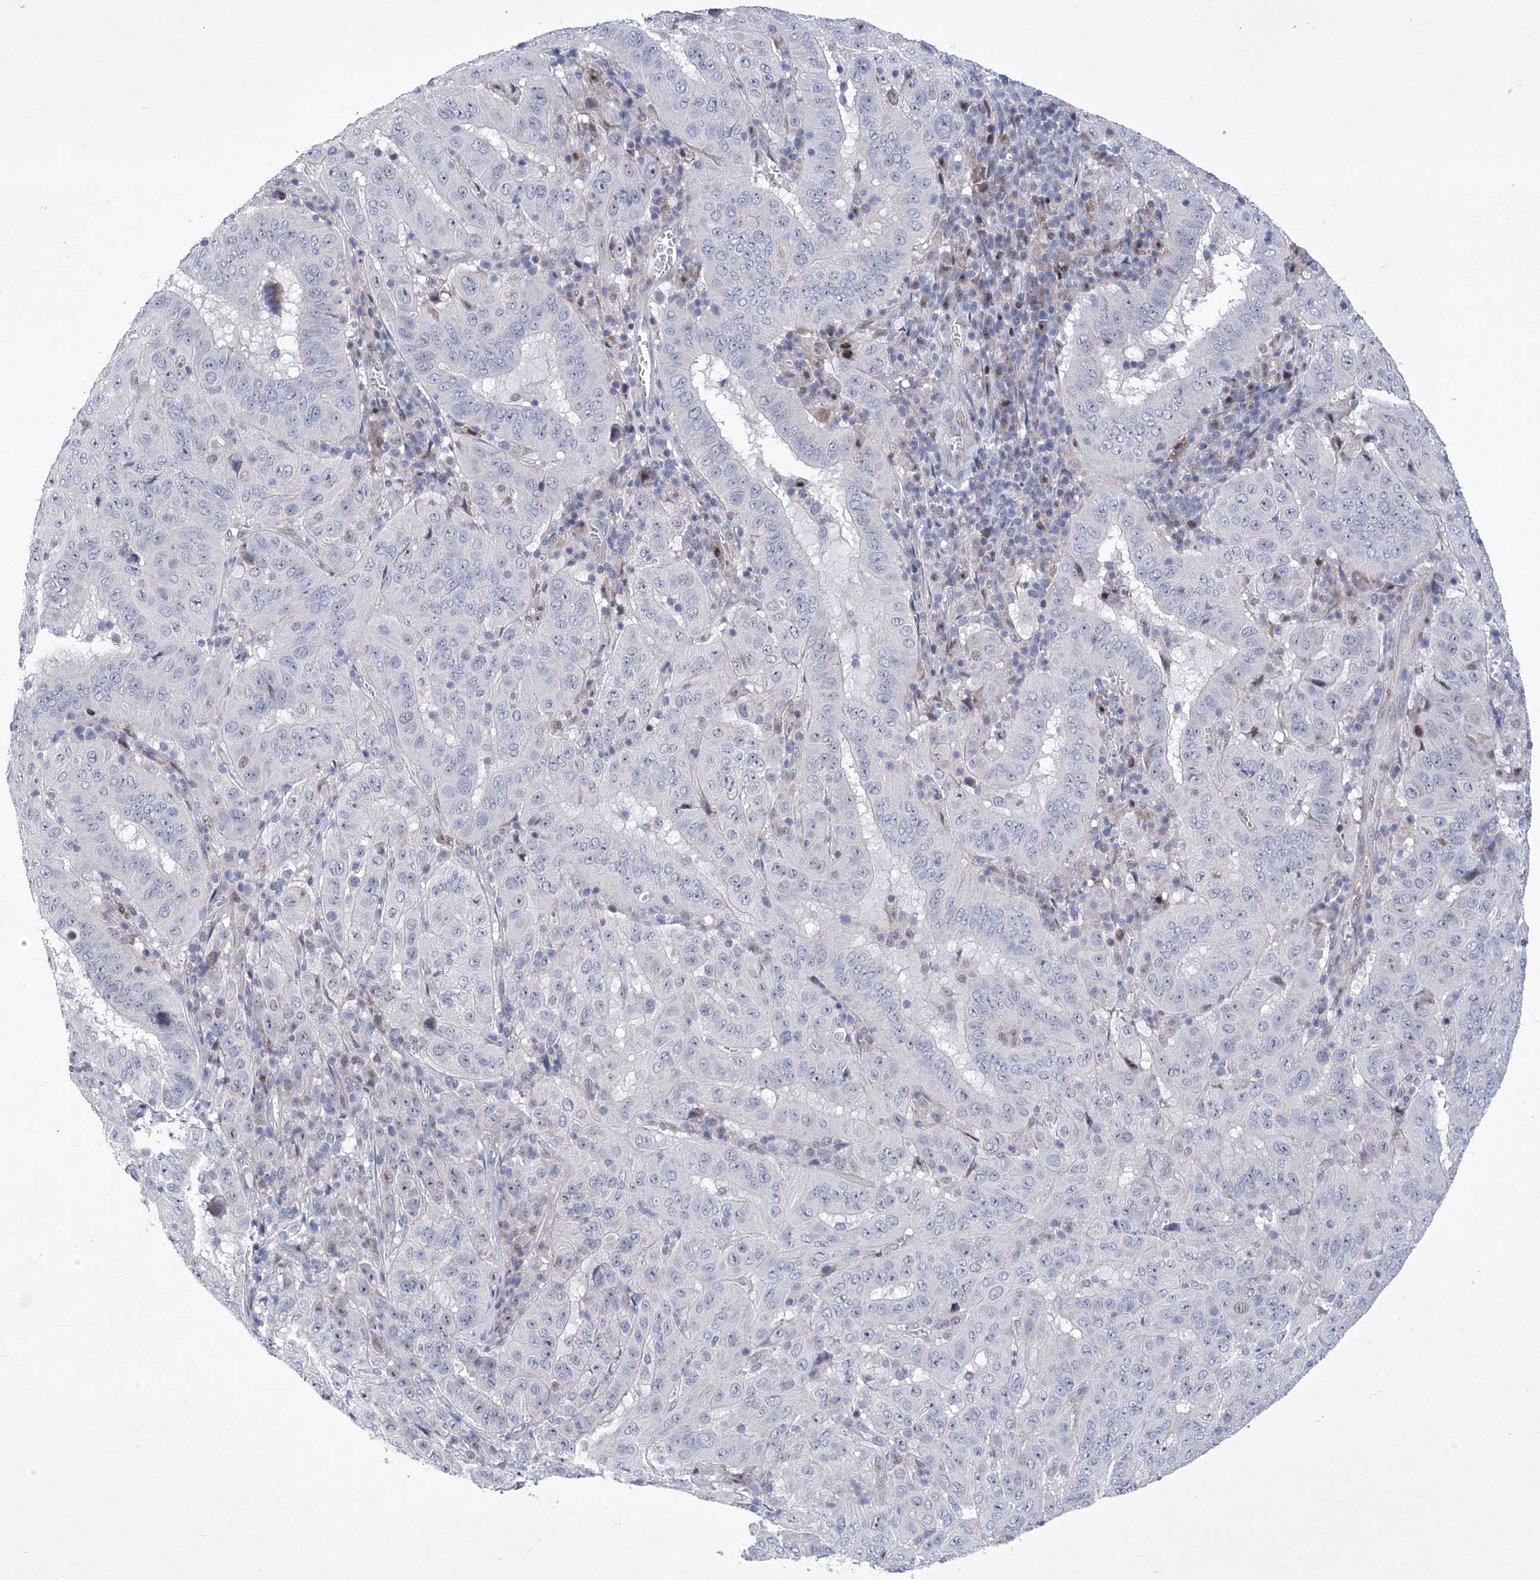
{"staining": {"intensity": "negative", "quantity": "none", "location": "none"}, "tissue": "pancreatic cancer", "cell_type": "Tumor cells", "image_type": "cancer", "snomed": [{"axis": "morphology", "description": "Adenocarcinoma, NOS"}, {"axis": "topography", "description": "Pancreas"}], "caption": "The histopathology image exhibits no significant positivity in tumor cells of pancreatic cancer. (Immunohistochemistry (ihc), brightfield microscopy, high magnification).", "gene": "NUFIP1", "patient": {"sex": "male", "age": 63}}